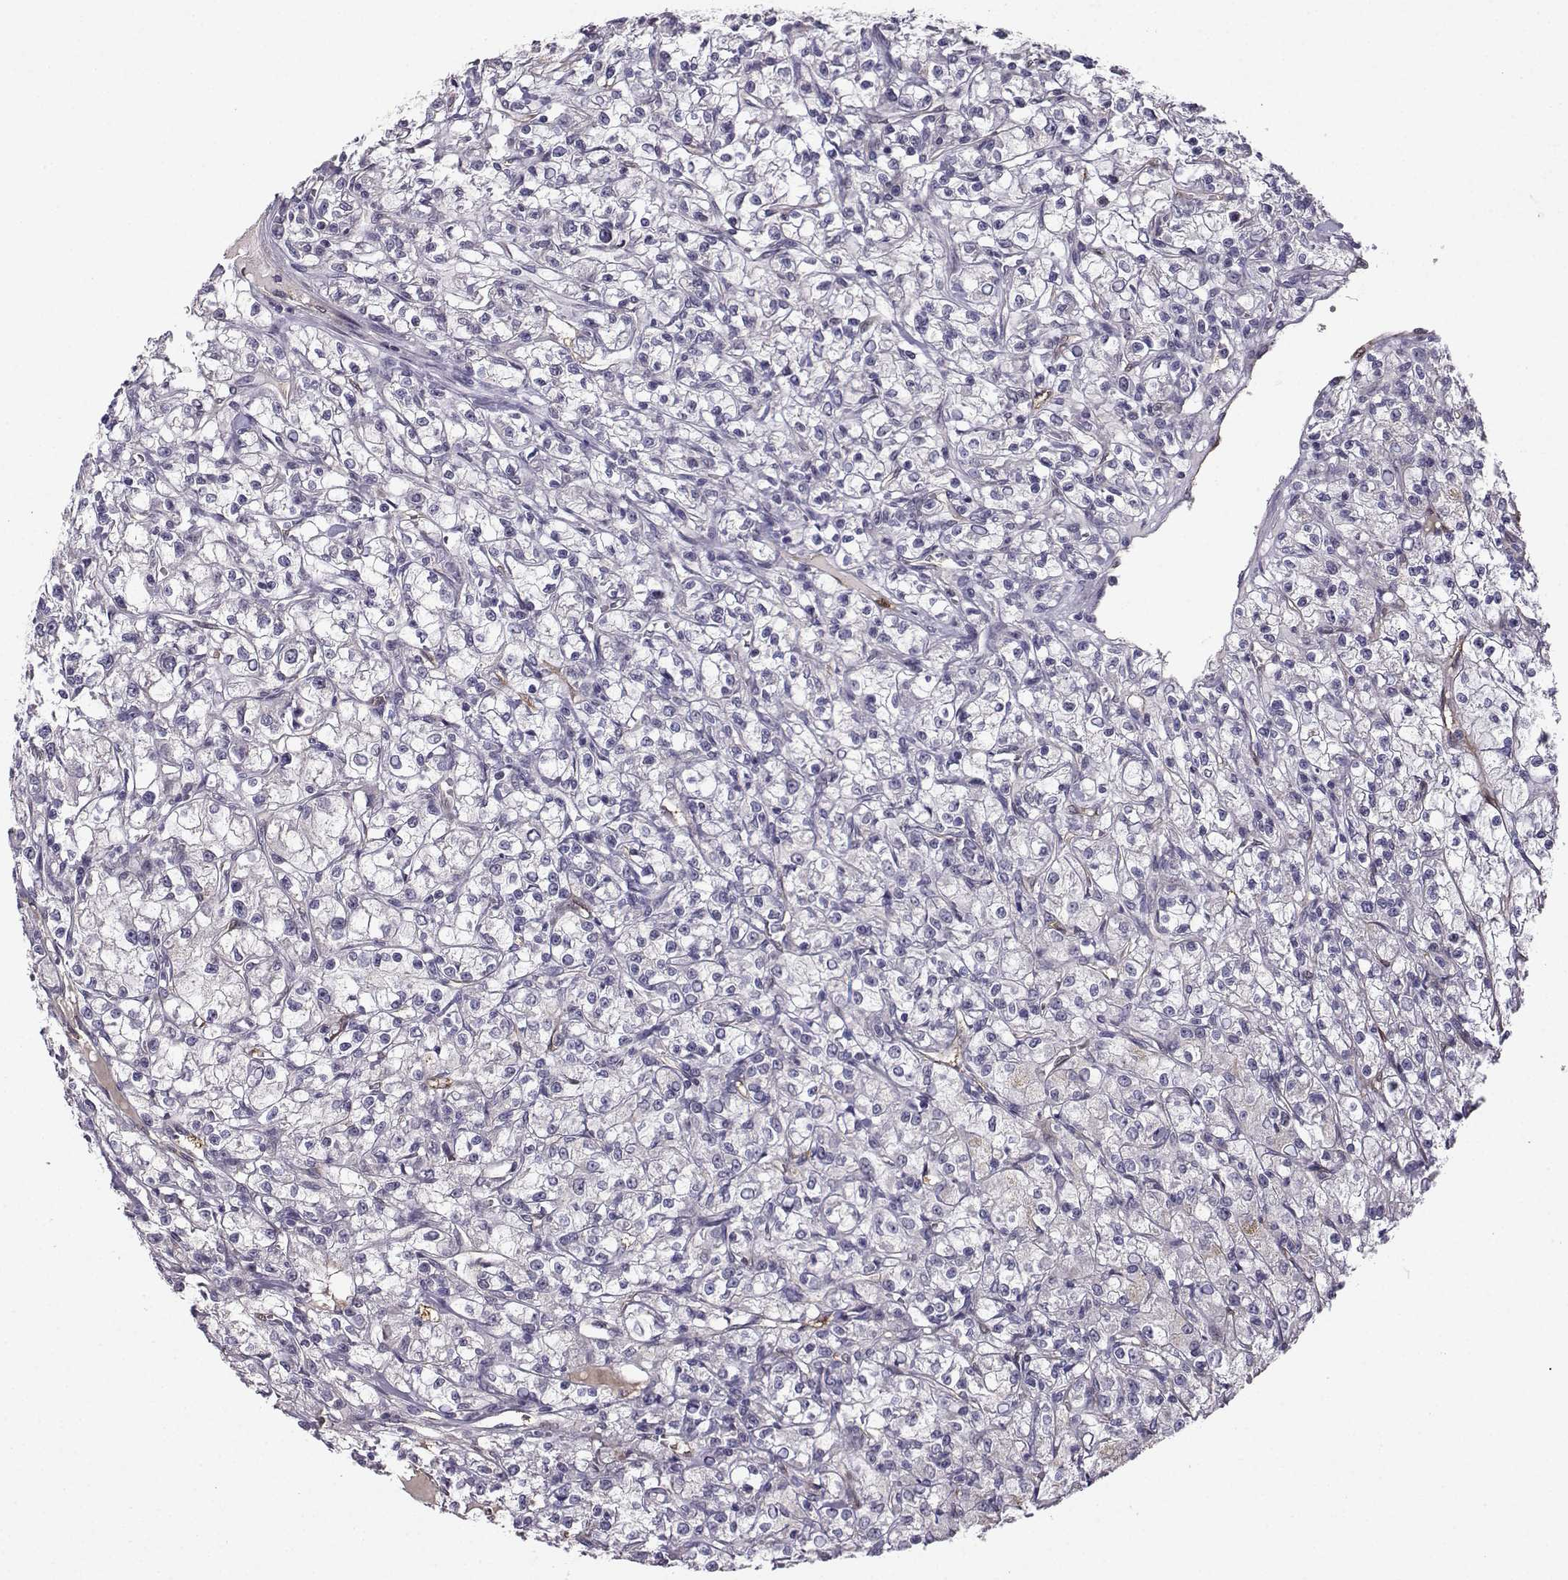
{"staining": {"intensity": "negative", "quantity": "none", "location": "none"}, "tissue": "renal cancer", "cell_type": "Tumor cells", "image_type": "cancer", "snomed": [{"axis": "morphology", "description": "Adenocarcinoma, NOS"}, {"axis": "topography", "description": "Kidney"}], "caption": "Tumor cells are negative for protein expression in human renal cancer. (DAB (3,3'-diaminobenzidine) immunohistochemistry (IHC) with hematoxylin counter stain).", "gene": "NQO1", "patient": {"sex": "female", "age": 59}}